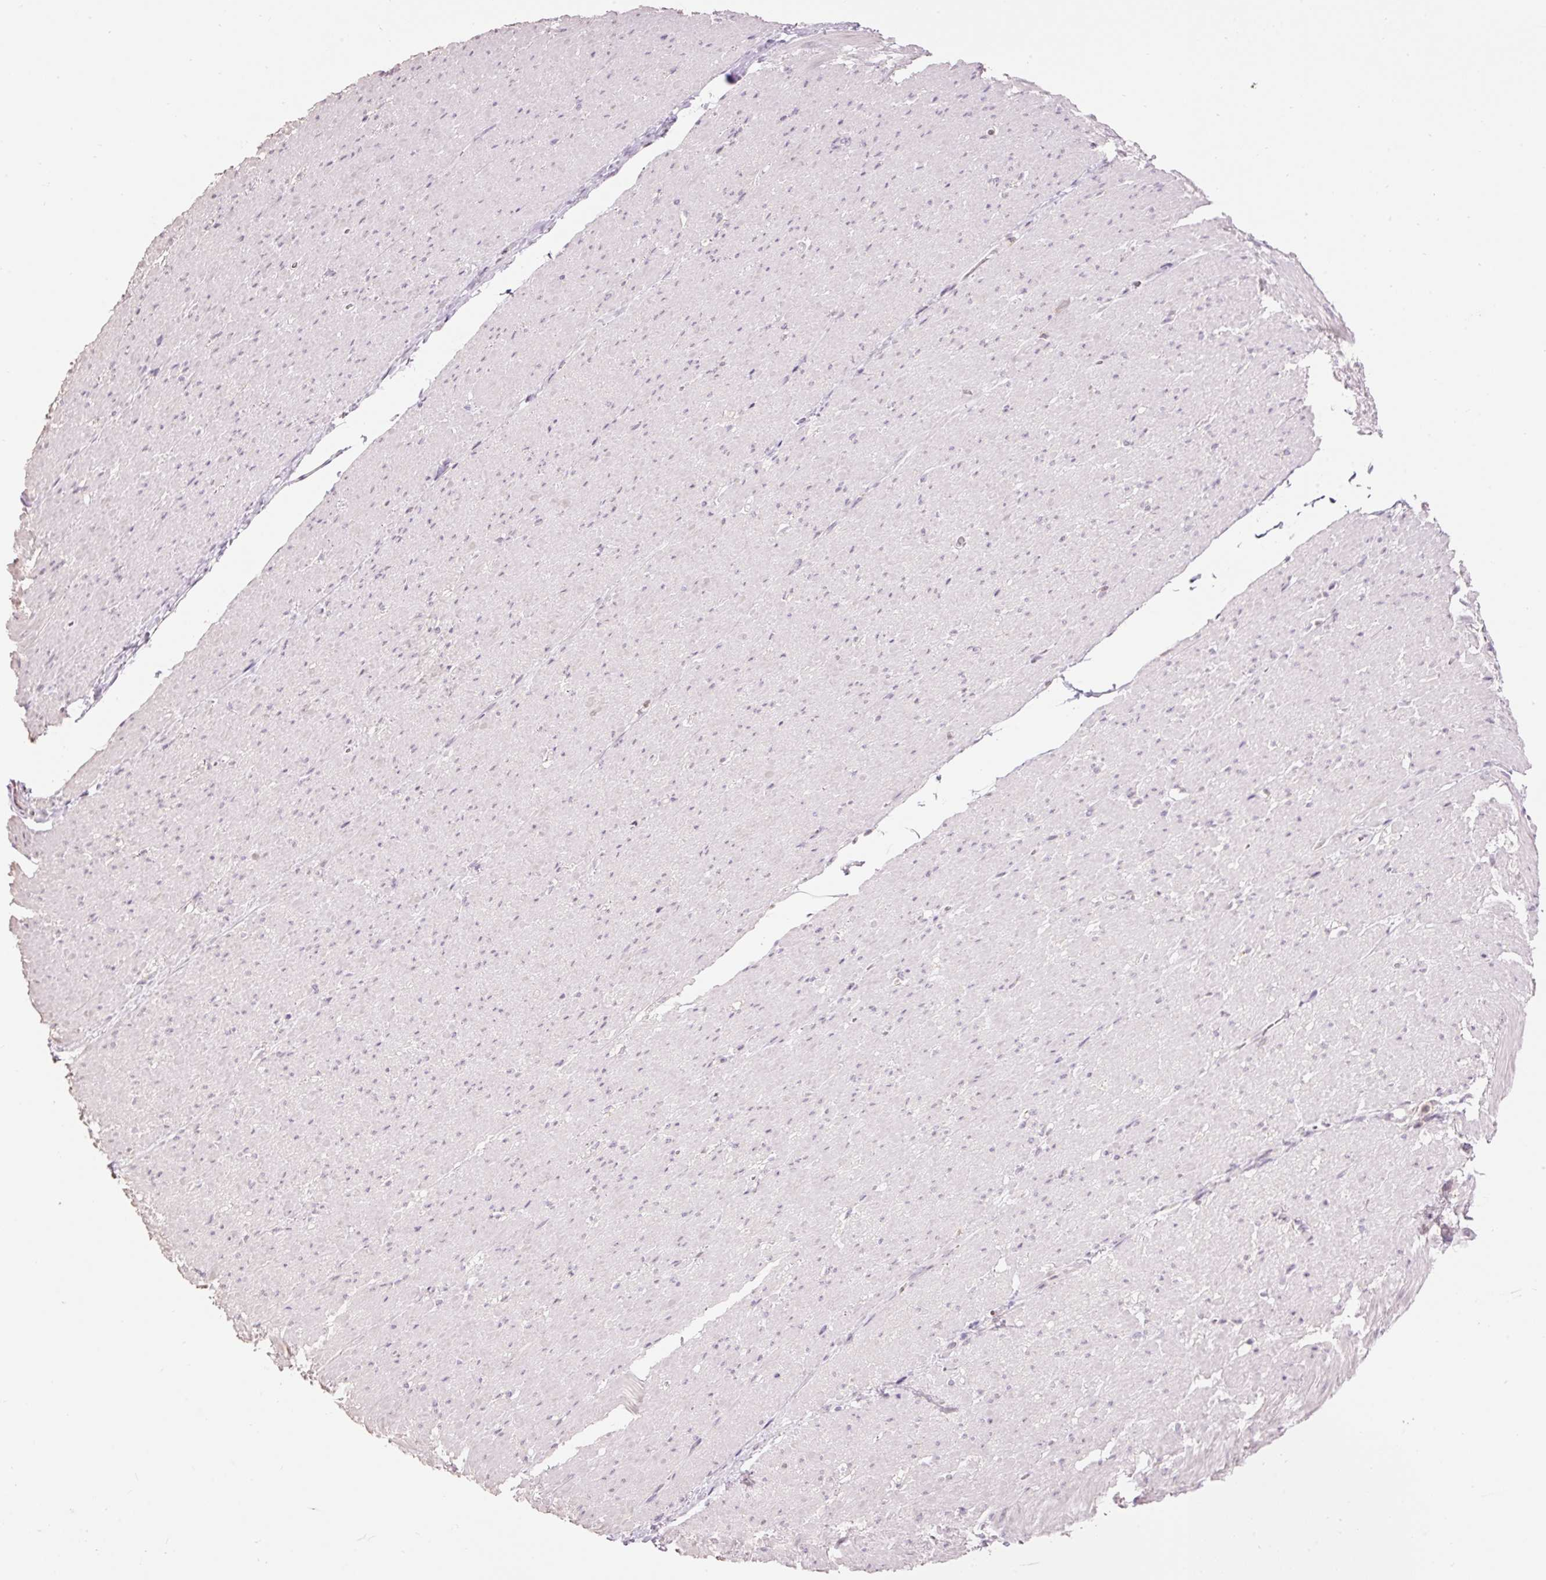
{"staining": {"intensity": "negative", "quantity": "none", "location": "none"}, "tissue": "smooth muscle", "cell_type": "Smooth muscle cells", "image_type": "normal", "snomed": [{"axis": "morphology", "description": "Normal tissue, NOS"}, {"axis": "topography", "description": "Smooth muscle"}, {"axis": "topography", "description": "Rectum"}], "caption": "An immunohistochemistry micrograph of unremarkable smooth muscle is shown. There is no staining in smooth muscle cells of smooth muscle. (Immunohistochemistry (ihc), brightfield microscopy, high magnification).", "gene": "ABHD11", "patient": {"sex": "male", "age": 53}}